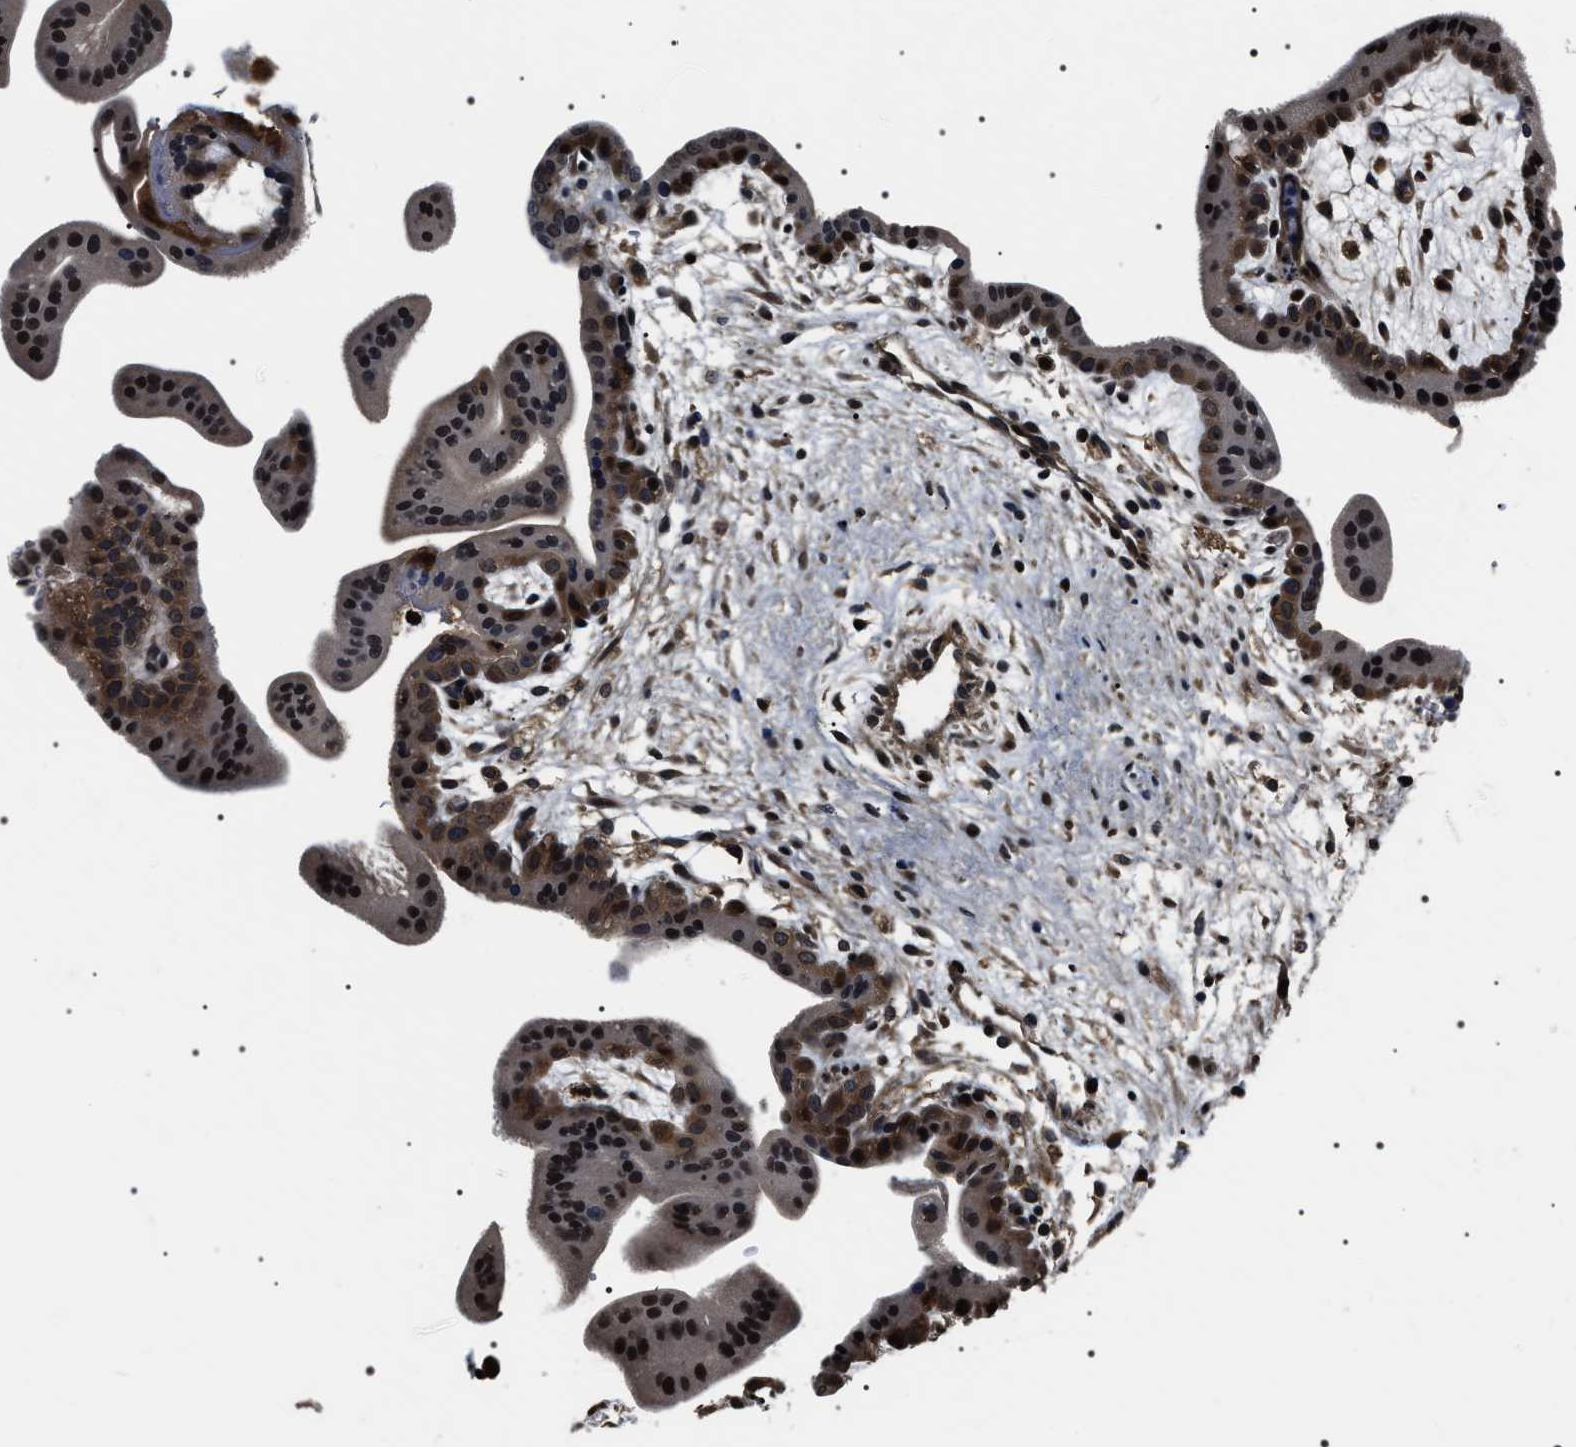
{"staining": {"intensity": "strong", "quantity": ">75%", "location": "cytoplasmic/membranous,nuclear"}, "tissue": "placenta", "cell_type": "Trophoblastic cells", "image_type": "normal", "snomed": [{"axis": "morphology", "description": "Normal tissue, NOS"}, {"axis": "topography", "description": "Placenta"}], "caption": "Protein analysis of unremarkable placenta displays strong cytoplasmic/membranous,nuclear staining in about >75% of trophoblastic cells. The staining is performed using DAB brown chromogen to label protein expression. The nuclei are counter-stained blue using hematoxylin.", "gene": "ARHGAP22", "patient": {"sex": "female", "age": 35}}